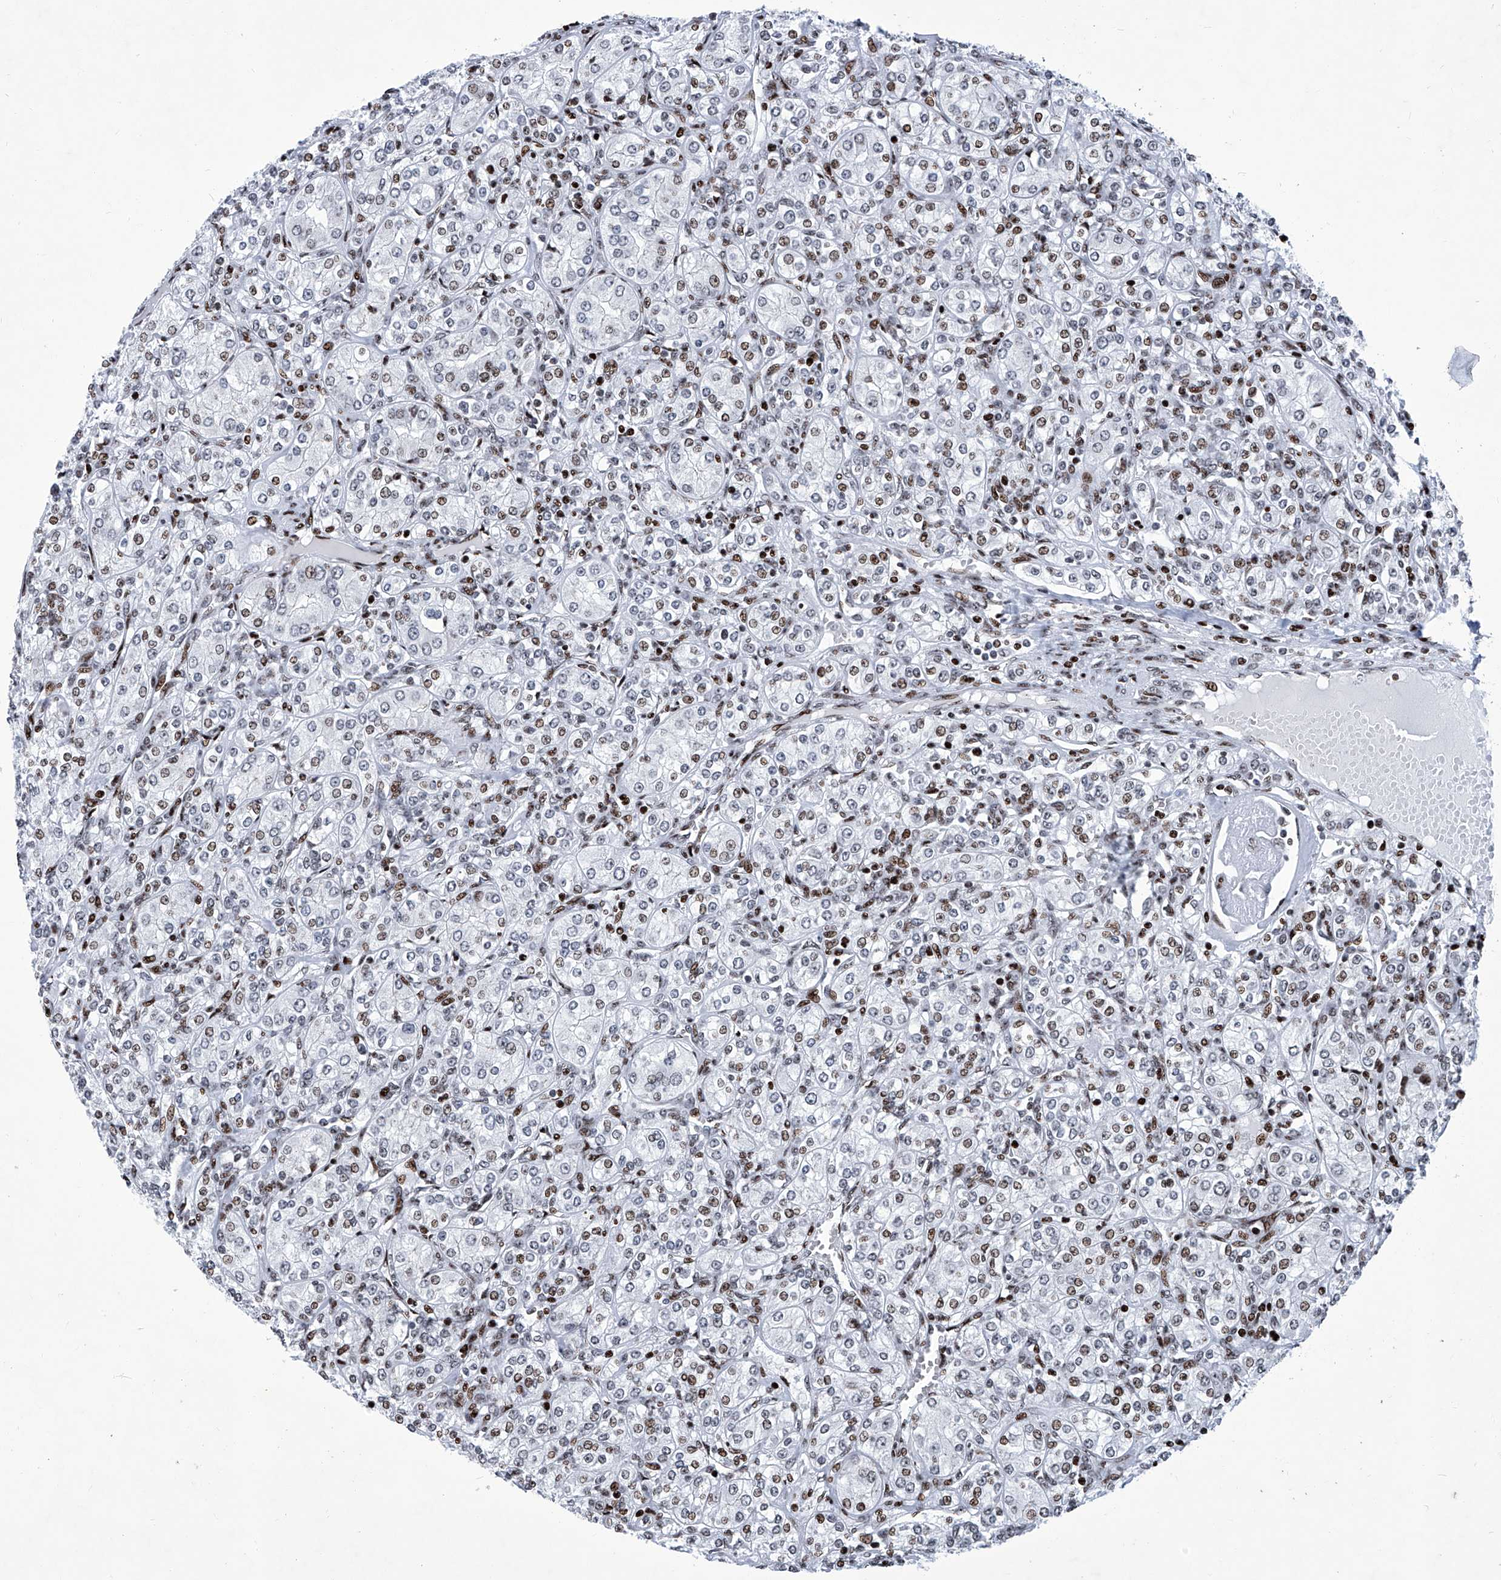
{"staining": {"intensity": "moderate", "quantity": "25%-75%", "location": "nuclear"}, "tissue": "renal cancer", "cell_type": "Tumor cells", "image_type": "cancer", "snomed": [{"axis": "morphology", "description": "Adenocarcinoma, NOS"}, {"axis": "topography", "description": "Kidney"}], "caption": "A brown stain labels moderate nuclear staining of a protein in renal cancer tumor cells.", "gene": "HEY2", "patient": {"sex": "male", "age": 77}}